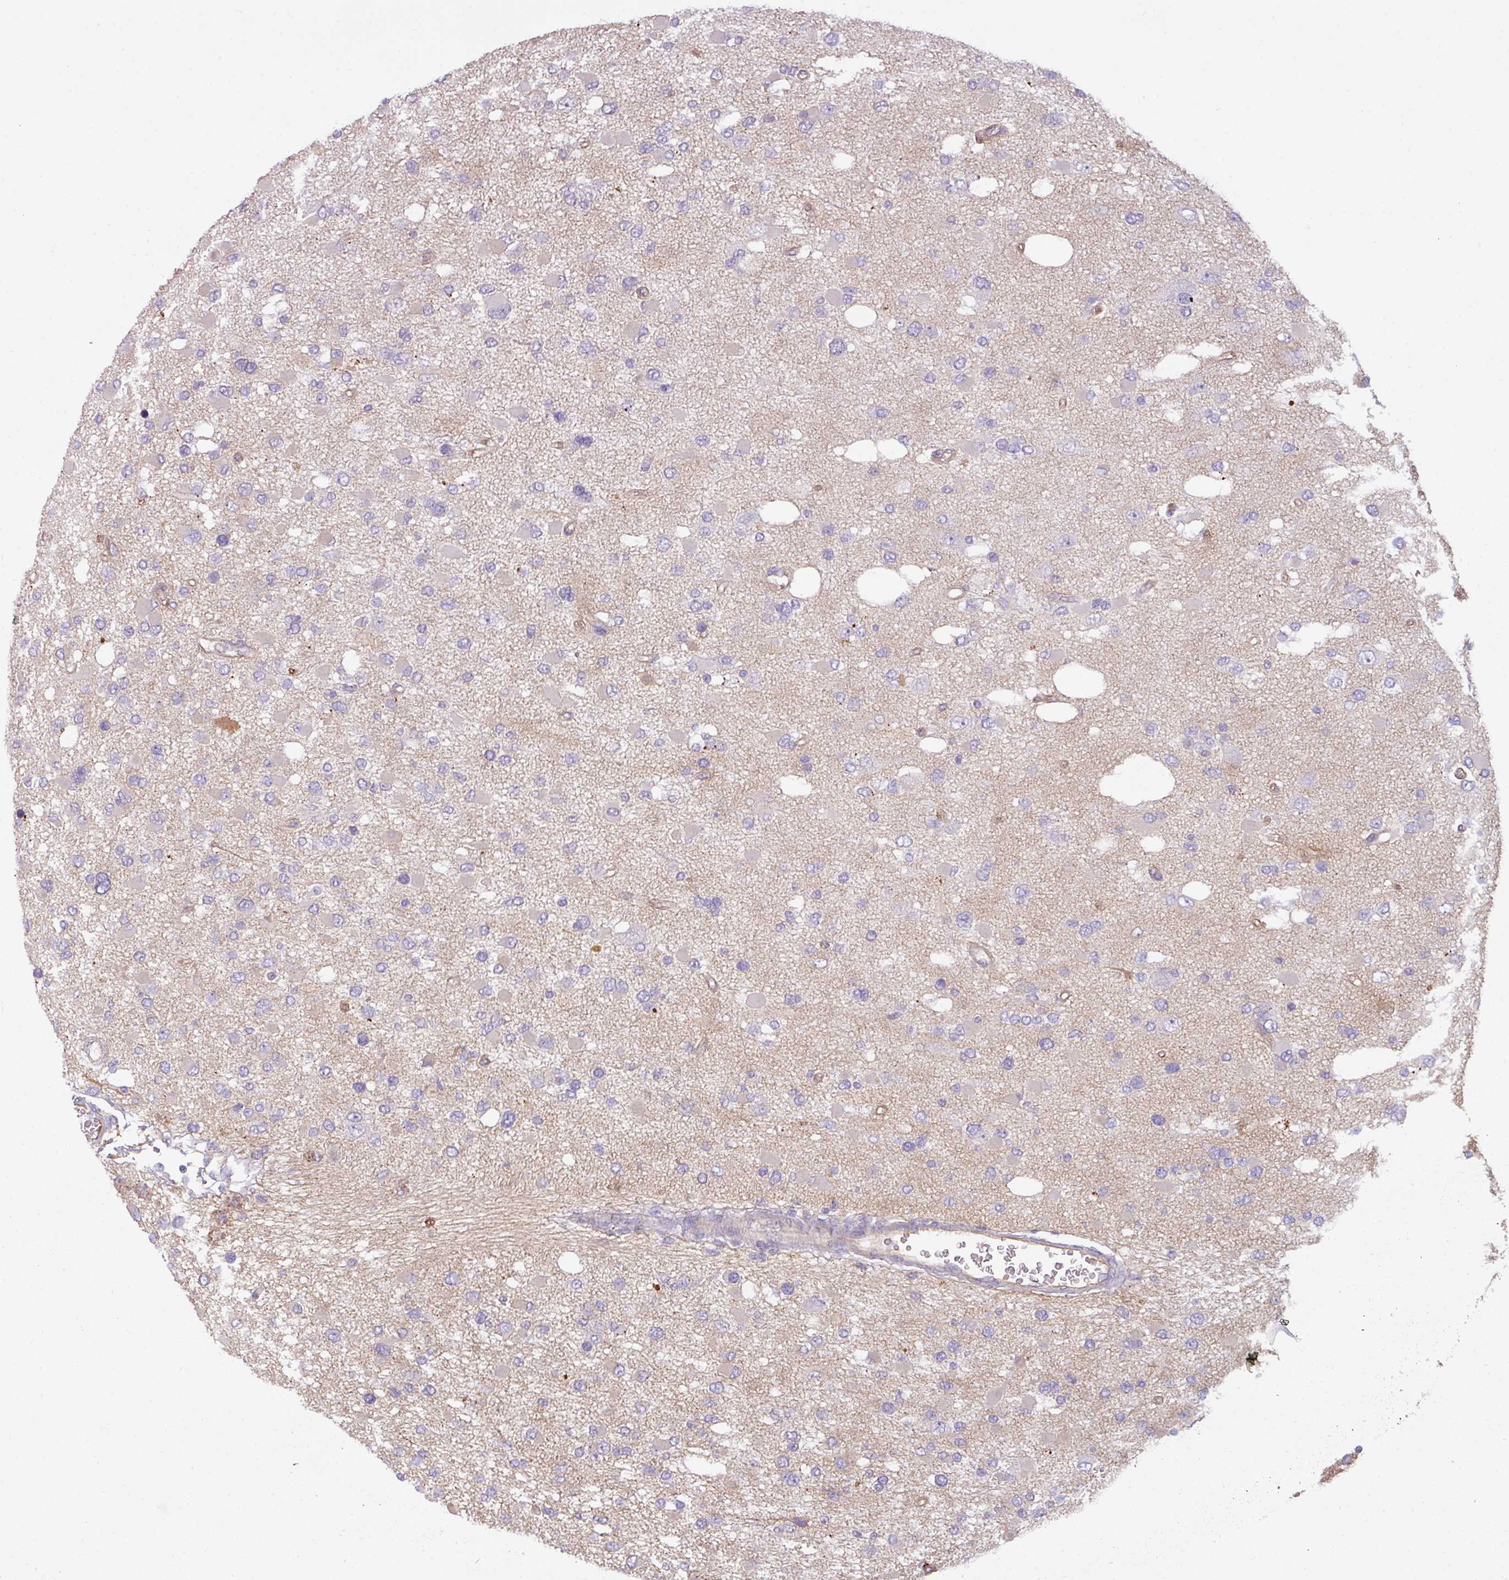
{"staining": {"intensity": "negative", "quantity": "none", "location": "none"}, "tissue": "glioma", "cell_type": "Tumor cells", "image_type": "cancer", "snomed": [{"axis": "morphology", "description": "Glioma, malignant, High grade"}, {"axis": "topography", "description": "Brain"}], "caption": "An immunohistochemistry histopathology image of malignant high-grade glioma is shown. There is no staining in tumor cells of malignant high-grade glioma.", "gene": "BUD23", "patient": {"sex": "male", "age": 53}}